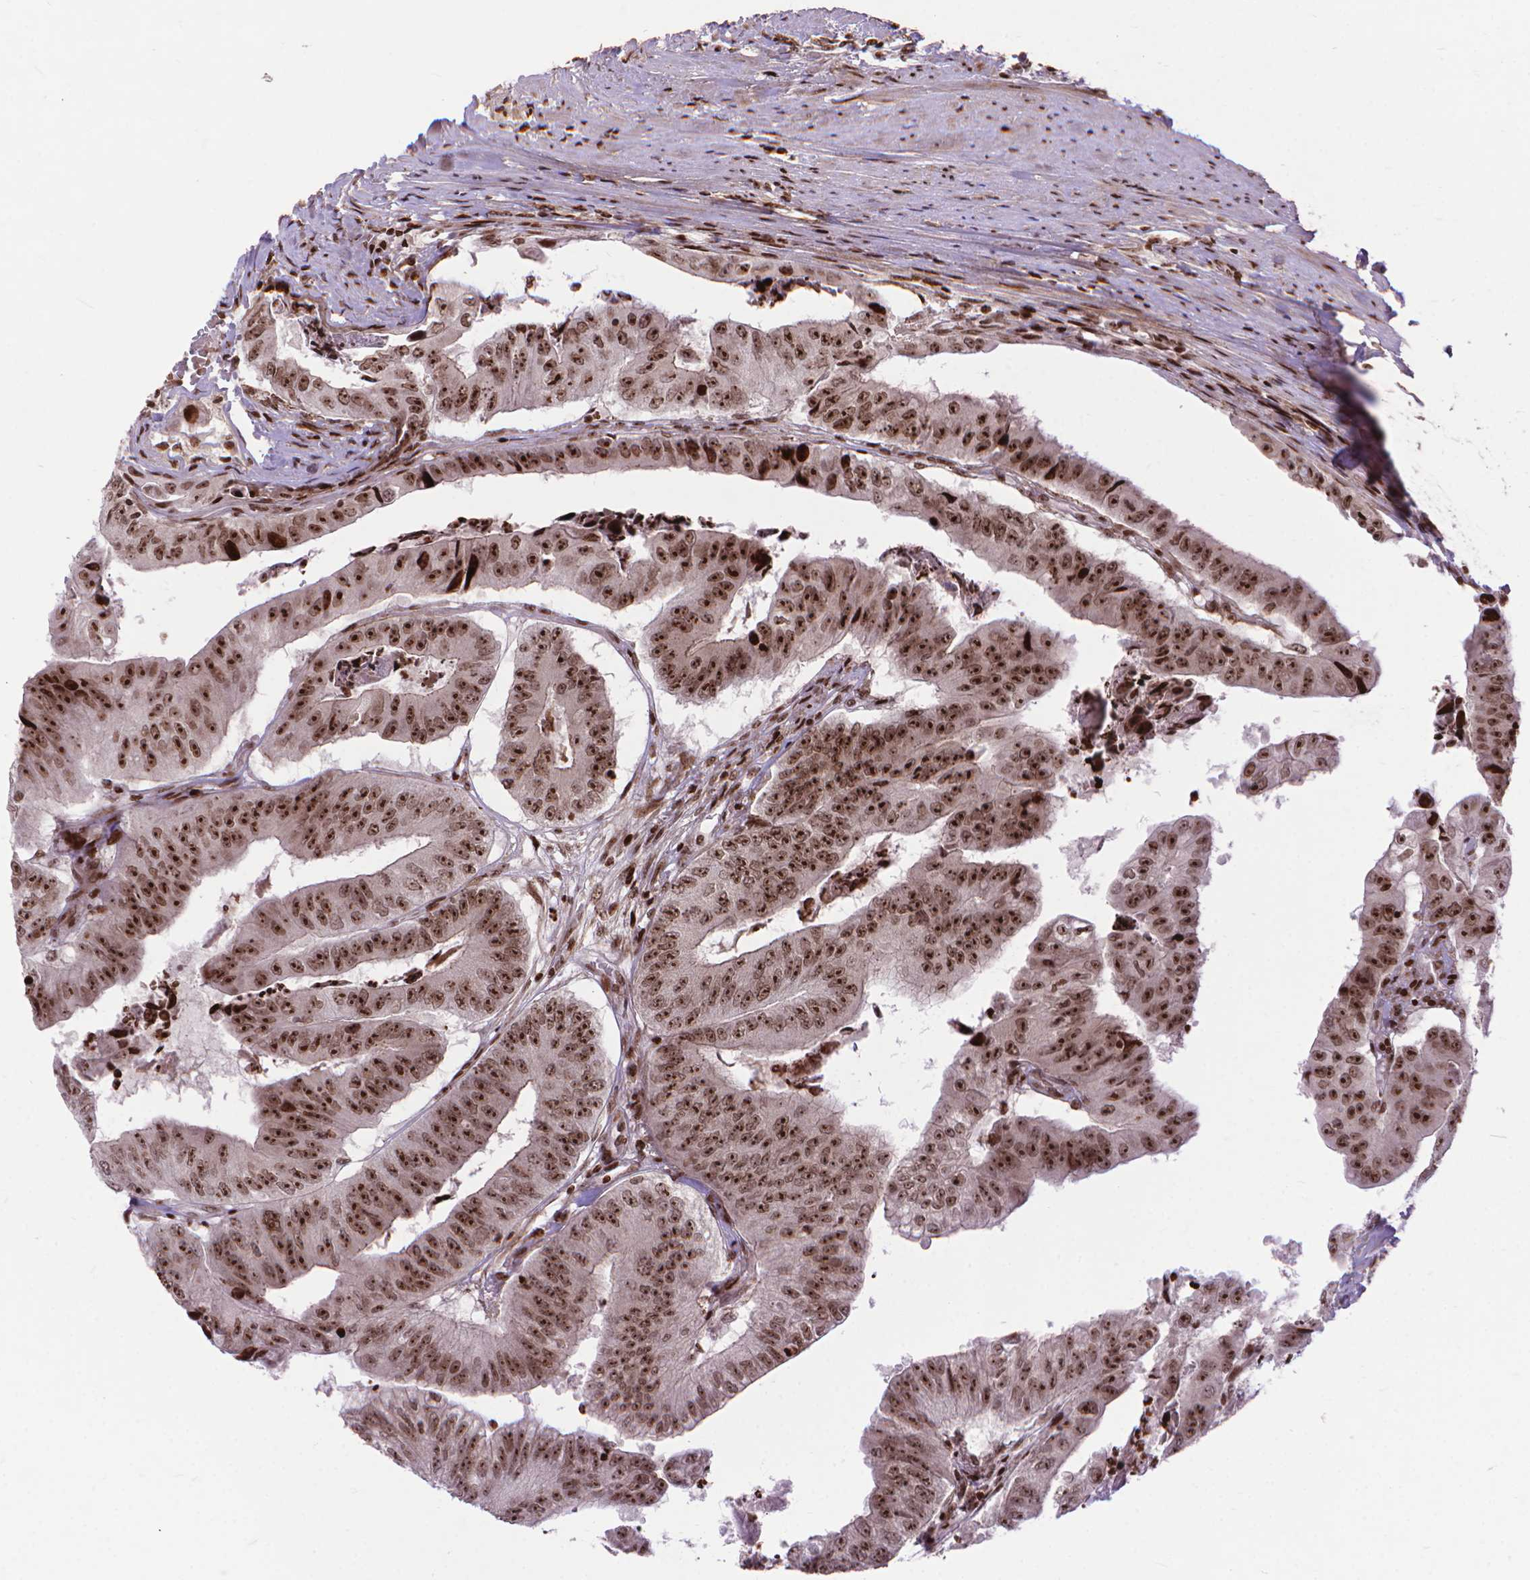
{"staining": {"intensity": "moderate", "quantity": ">75%", "location": "nuclear"}, "tissue": "colorectal cancer", "cell_type": "Tumor cells", "image_type": "cancer", "snomed": [{"axis": "morphology", "description": "Adenocarcinoma, NOS"}, {"axis": "topography", "description": "Colon"}], "caption": "This is a micrograph of immunohistochemistry staining of colorectal cancer, which shows moderate staining in the nuclear of tumor cells.", "gene": "AMER1", "patient": {"sex": "female", "age": 67}}